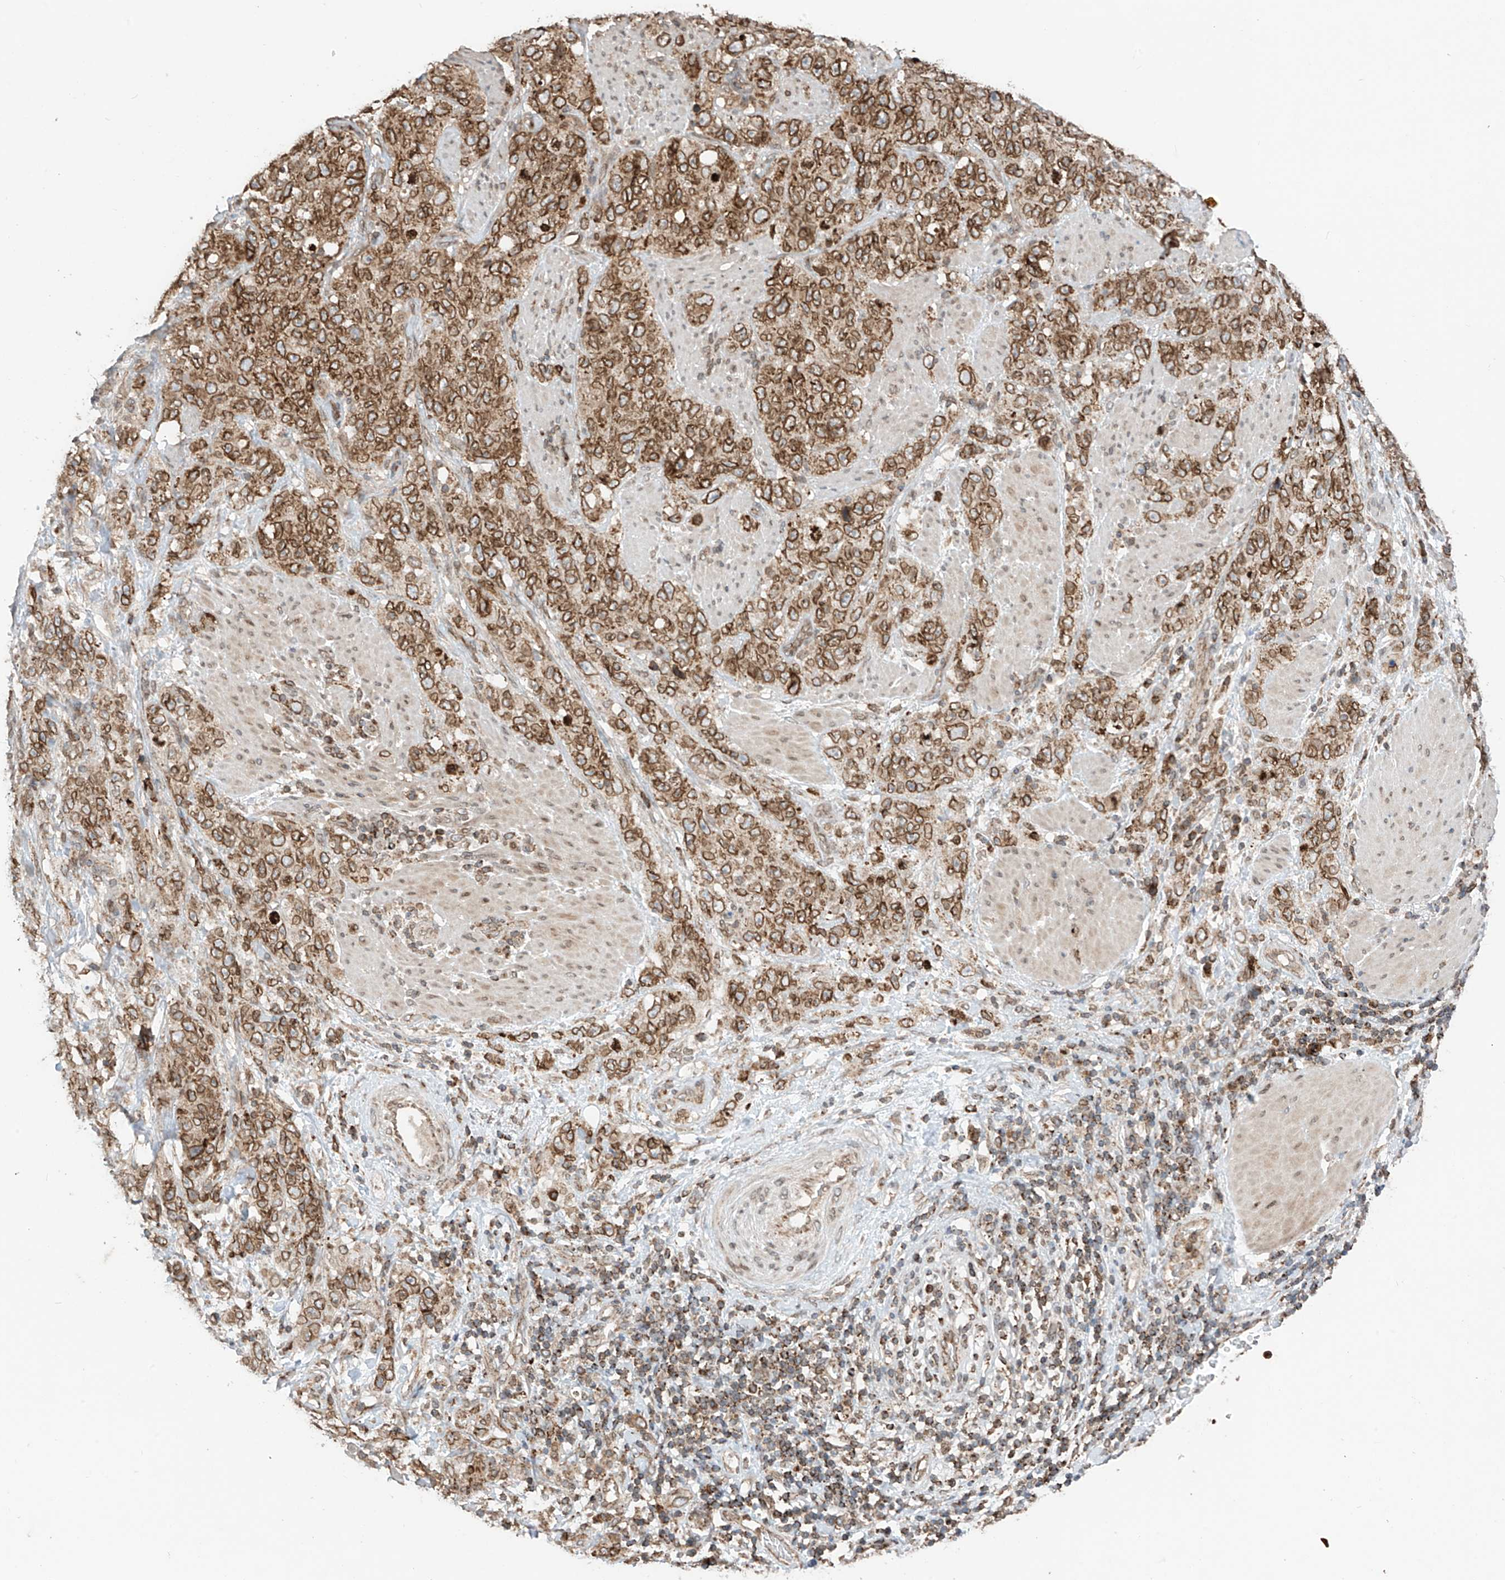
{"staining": {"intensity": "moderate", "quantity": ">75%", "location": "cytoplasmic/membranous,nuclear"}, "tissue": "stomach cancer", "cell_type": "Tumor cells", "image_type": "cancer", "snomed": [{"axis": "morphology", "description": "Adenocarcinoma, NOS"}, {"axis": "topography", "description": "Stomach"}], "caption": "Human stomach cancer (adenocarcinoma) stained with a protein marker shows moderate staining in tumor cells.", "gene": "AHCTF1", "patient": {"sex": "male", "age": 48}}